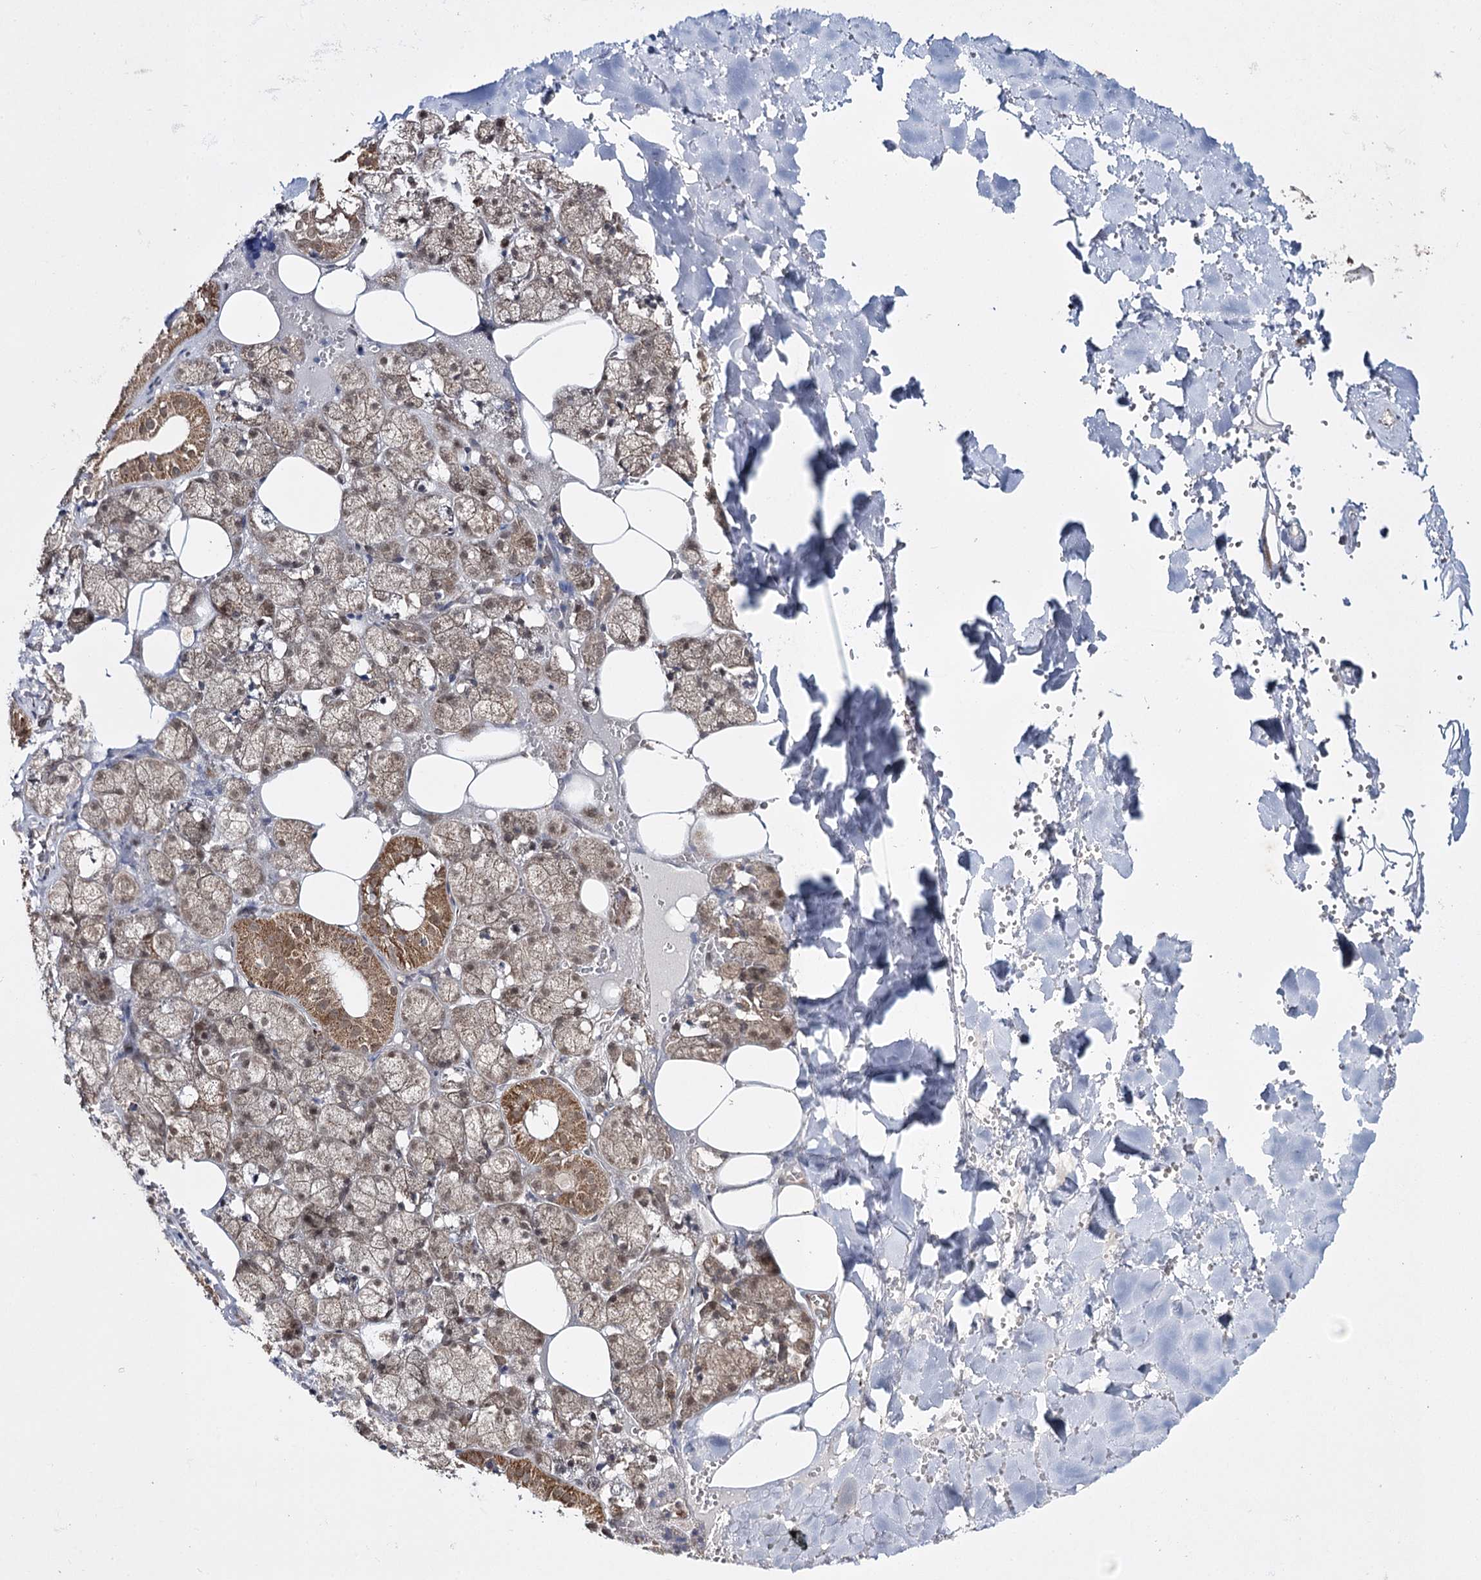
{"staining": {"intensity": "moderate", "quantity": ">75%", "location": "cytoplasmic/membranous,nuclear"}, "tissue": "salivary gland", "cell_type": "Glandular cells", "image_type": "normal", "snomed": [{"axis": "morphology", "description": "Normal tissue, NOS"}, {"axis": "topography", "description": "Salivary gland"}], "caption": "Salivary gland stained with IHC reveals moderate cytoplasmic/membranous,nuclear positivity in approximately >75% of glandular cells. Nuclei are stained in blue.", "gene": "TRNT1", "patient": {"sex": "male", "age": 62}}